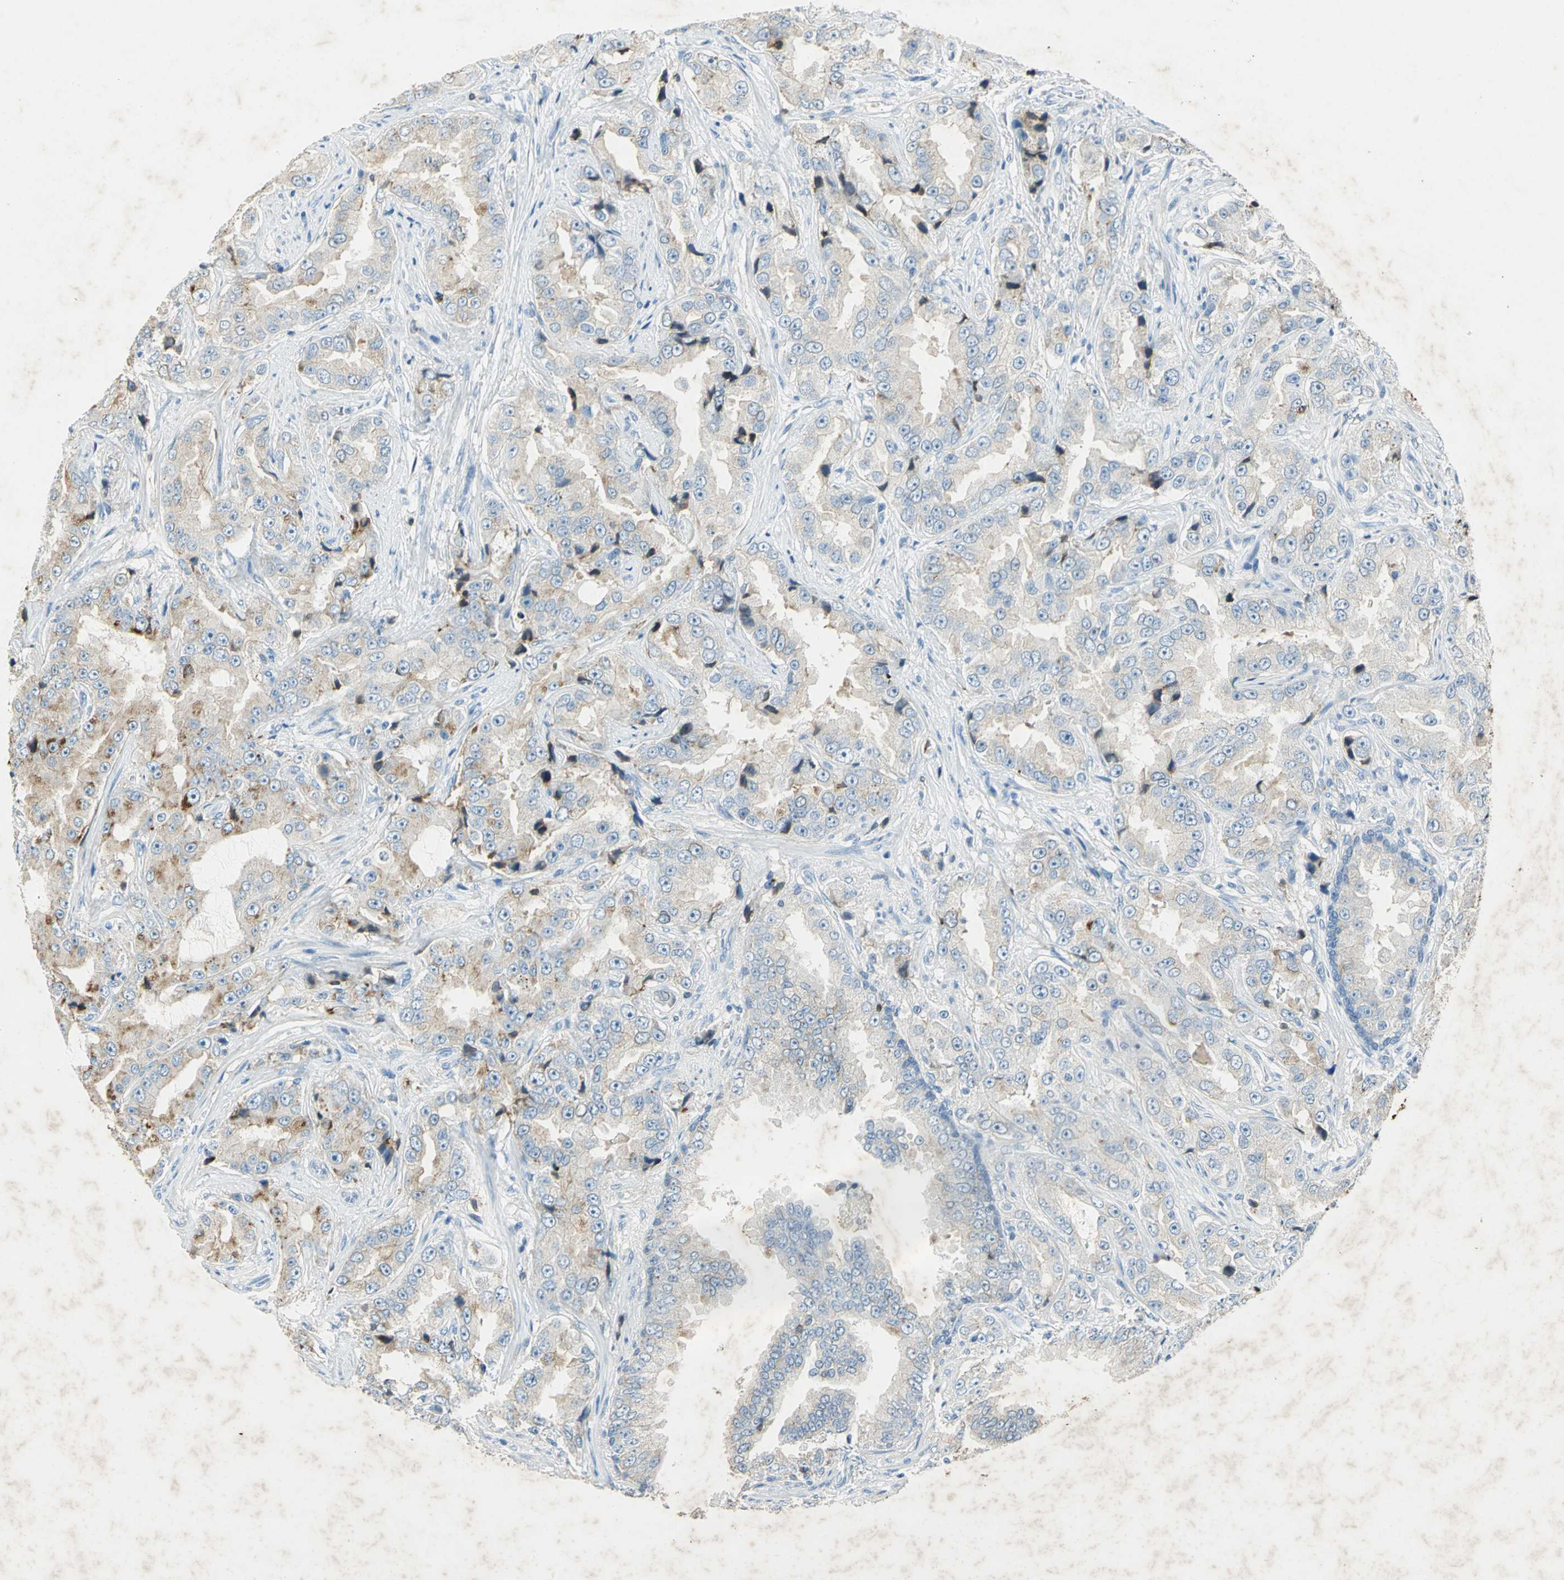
{"staining": {"intensity": "weak", "quantity": "25%-75%", "location": "cytoplasmic/membranous"}, "tissue": "prostate cancer", "cell_type": "Tumor cells", "image_type": "cancer", "snomed": [{"axis": "morphology", "description": "Adenocarcinoma, High grade"}, {"axis": "topography", "description": "Prostate"}], "caption": "Immunohistochemical staining of human adenocarcinoma (high-grade) (prostate) displays weak cytoplasmic/membranous protein staining in about 25%-75% of tumor cells.", "gene": "ANXA4", "patient": {"sex": "male", "age": 73}}